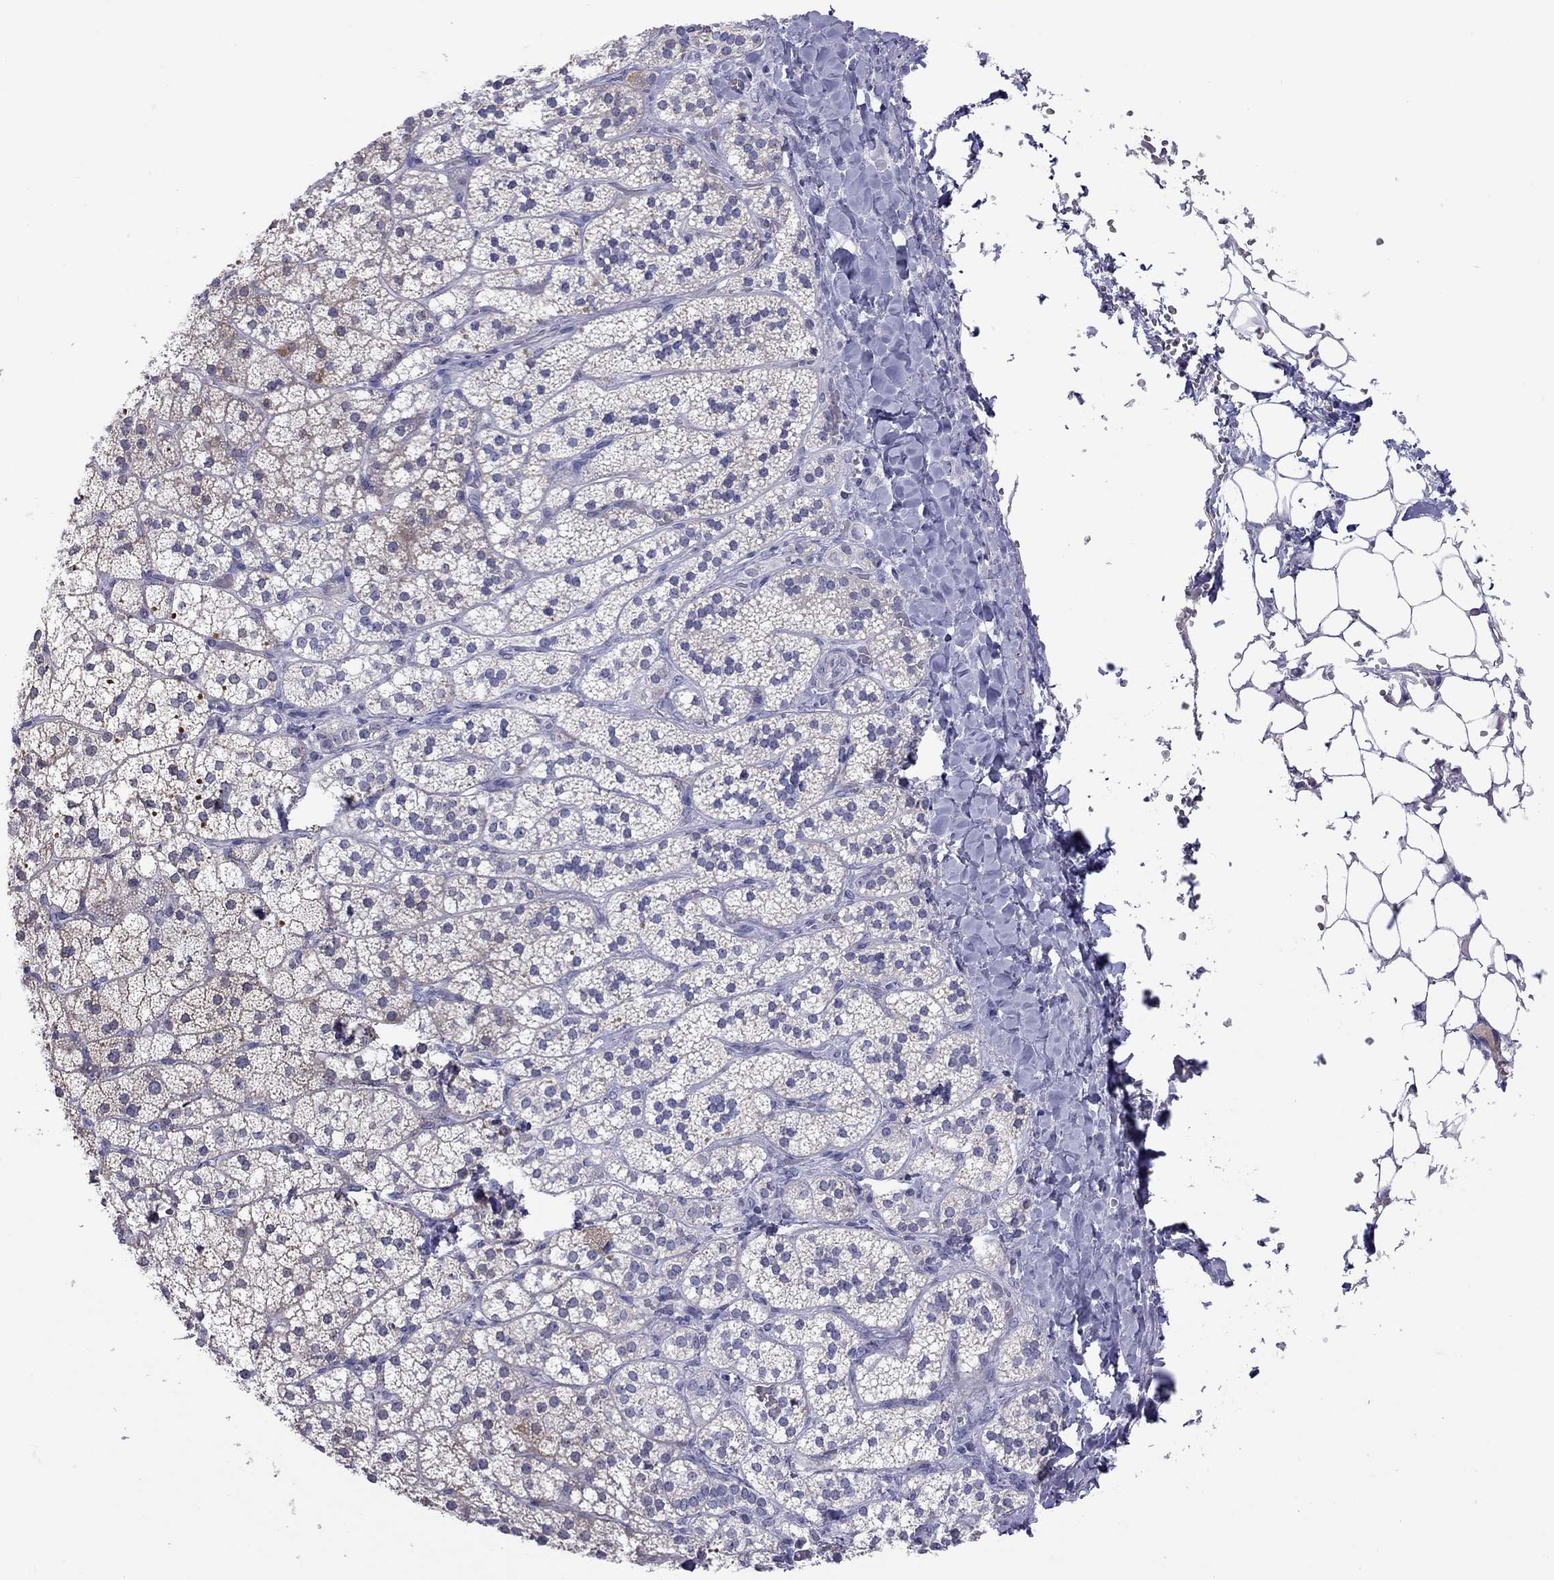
{"staining": {"intensity": "negative", "quantity": "none", "location": "none"}, "tissue": "adrenal gland", "cell_type": "Glandular cells", "image_type": "normal", "snomed": [{"axis": "morphology", "description": "Normal tissue, NOS"}, {"axis": "topography", "description": "Adrenal gland"}], "caption": "A photomicrograph of adrenal gland stained for a protein exhibits no brown staining in glandular cells.", "gene": "MUC16", "patient": {"sex": "male", "age": 53}}